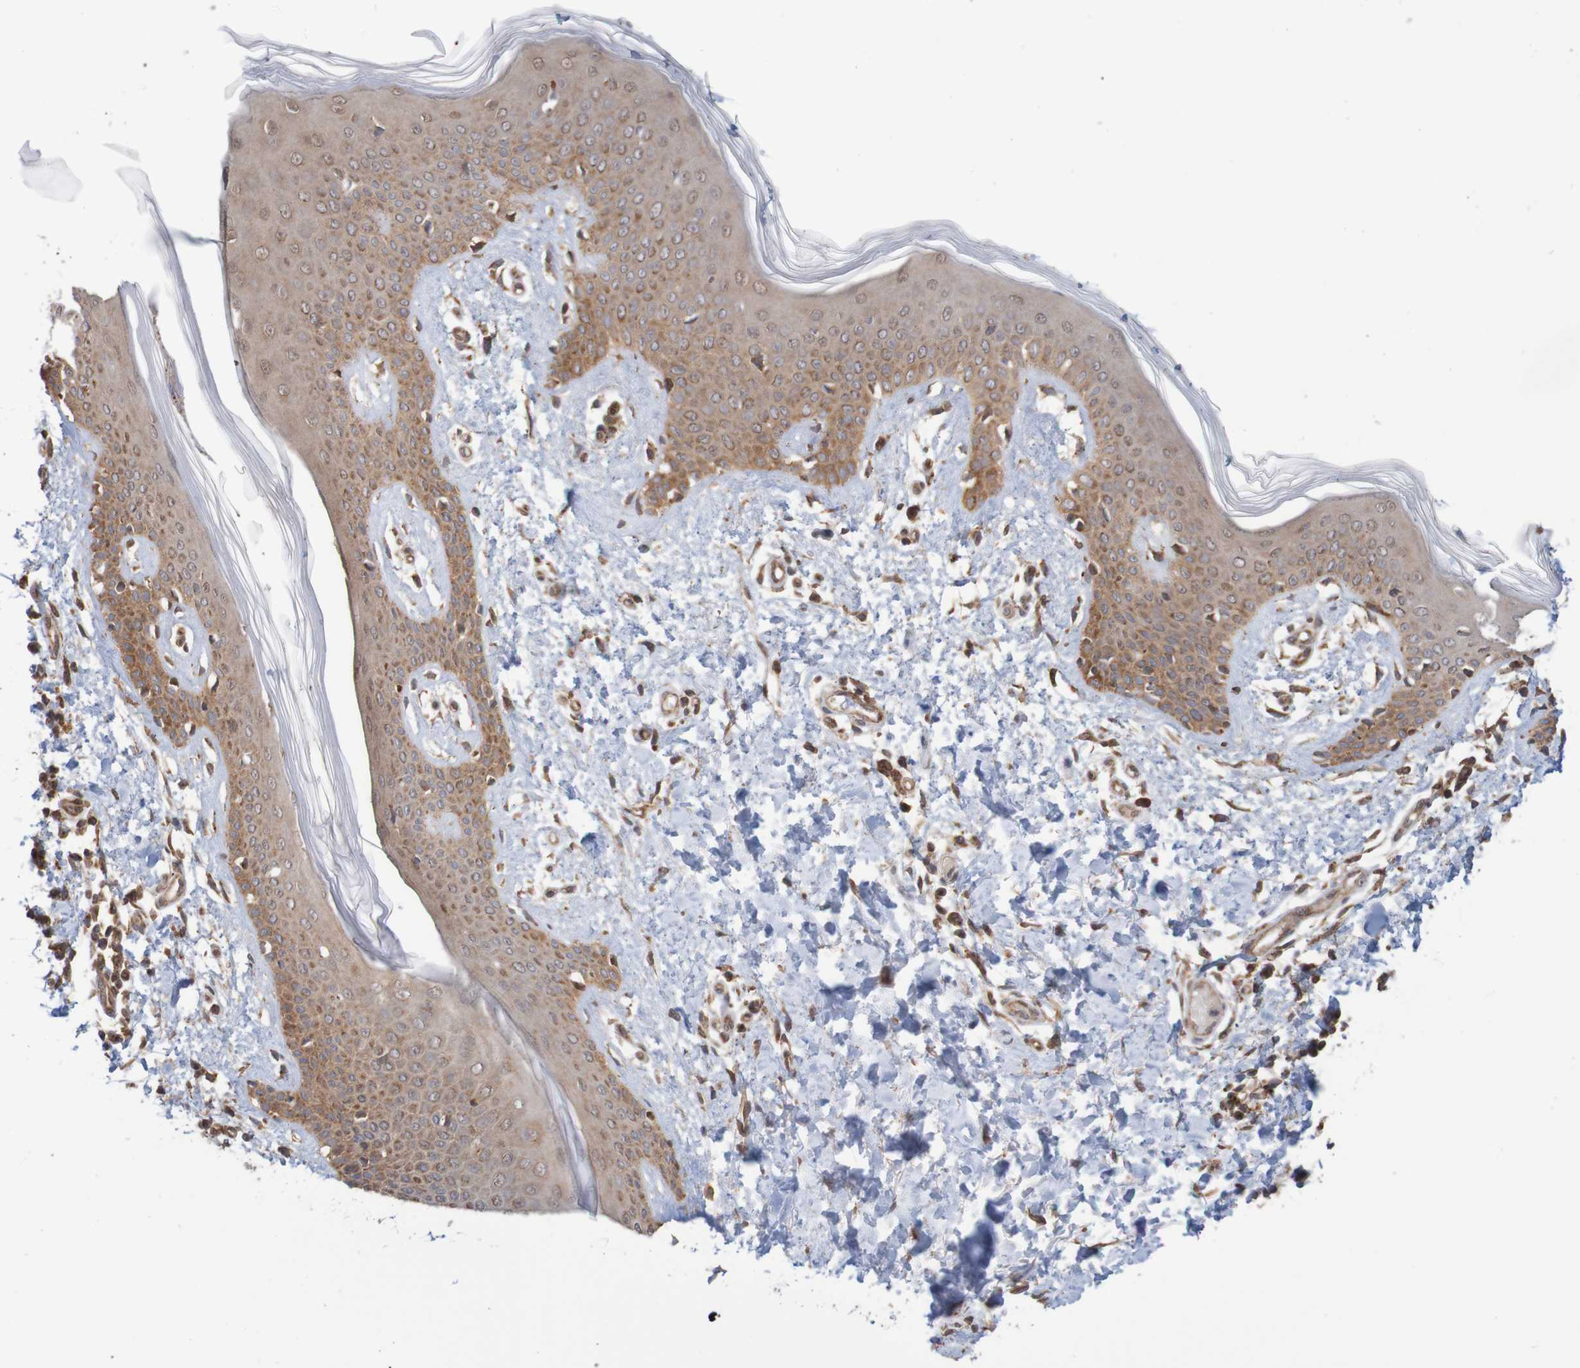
{"staining": {"intensity": "moderate", "quantity": ">75%", "location": "cytoplasmic/membranous"}, "tissue": "skin", "cell_type": "Fibroblasts", "image_type": "normal", "snomed": [{"axis": "morphology", "description": "Normal tissue, NOS"}, {"axis": "topography", "description": "Skin"}], "caption": "An image of skin stained for a protein reveals moderate cytoplasmic/membranous brown staining in fibroblasts. (DAB = brown stain, brightfield microscopy at high magnification).", "gene": "MRPL52", "patient": {"sex": "male", "age": 53}}